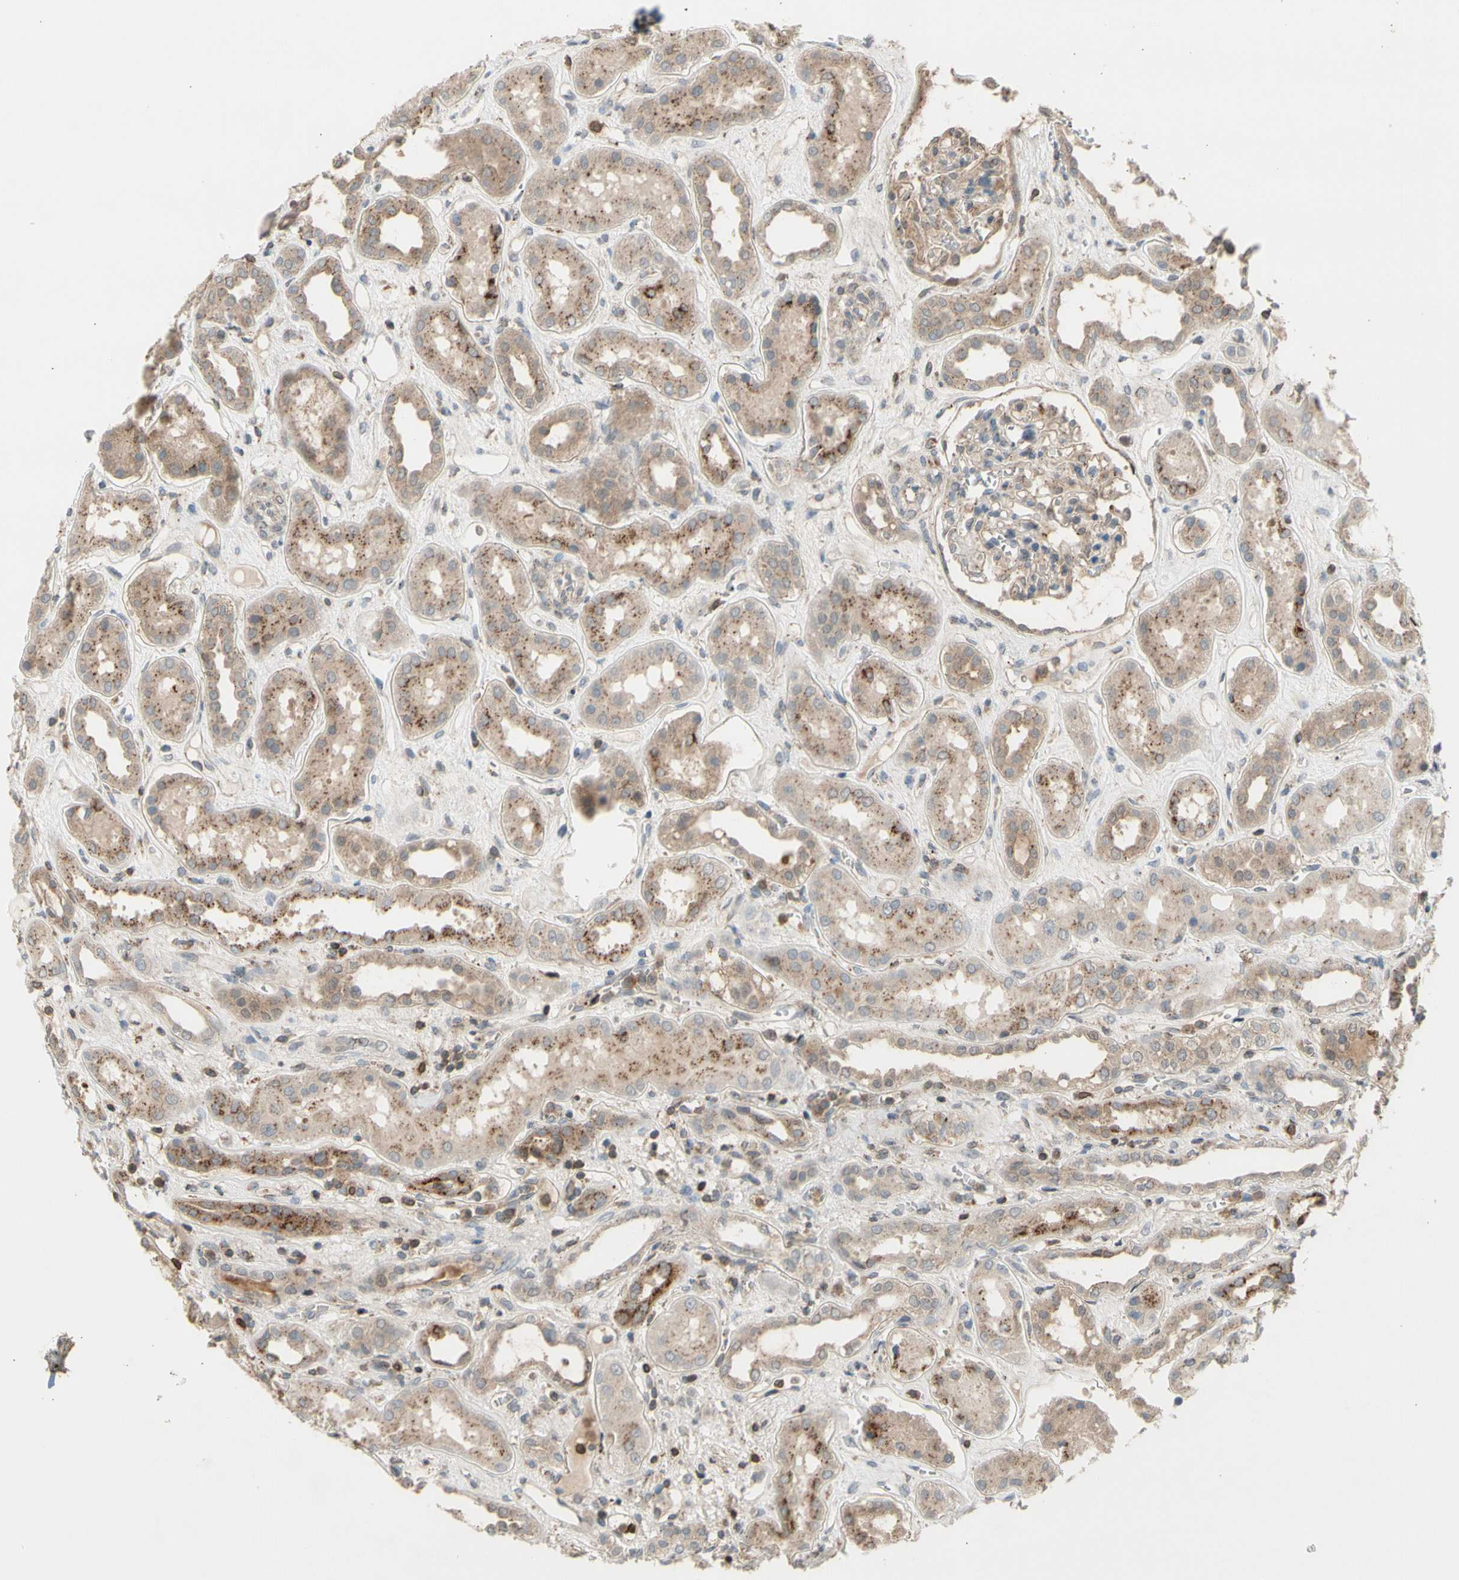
{"staining": {"intensity": "weak", "quantity": "25%-75%", "location": "cytoplasmic/membranous"}, "tissue": "kidney", "cell_type": "Cells in glomeruli", "image_type": "normal", "snomed": [{"axis": "morphology", "description": "Normal tissue, NOS"}, {"axis": "topography", "description": "Kidney"}], "caption": "High-magnification brightfield microscopy of normal kidney stained with DAB (3,3'-diaminobenzidine) (brown) and counterstained with hematoxylin (blue). cells in glomeruli exhibit weak cytoplasmic/membranous positivity is identified in about25%-75% of cells.", "gene": "GALNT5", "patient": {"sex": "male", "age": 59}}